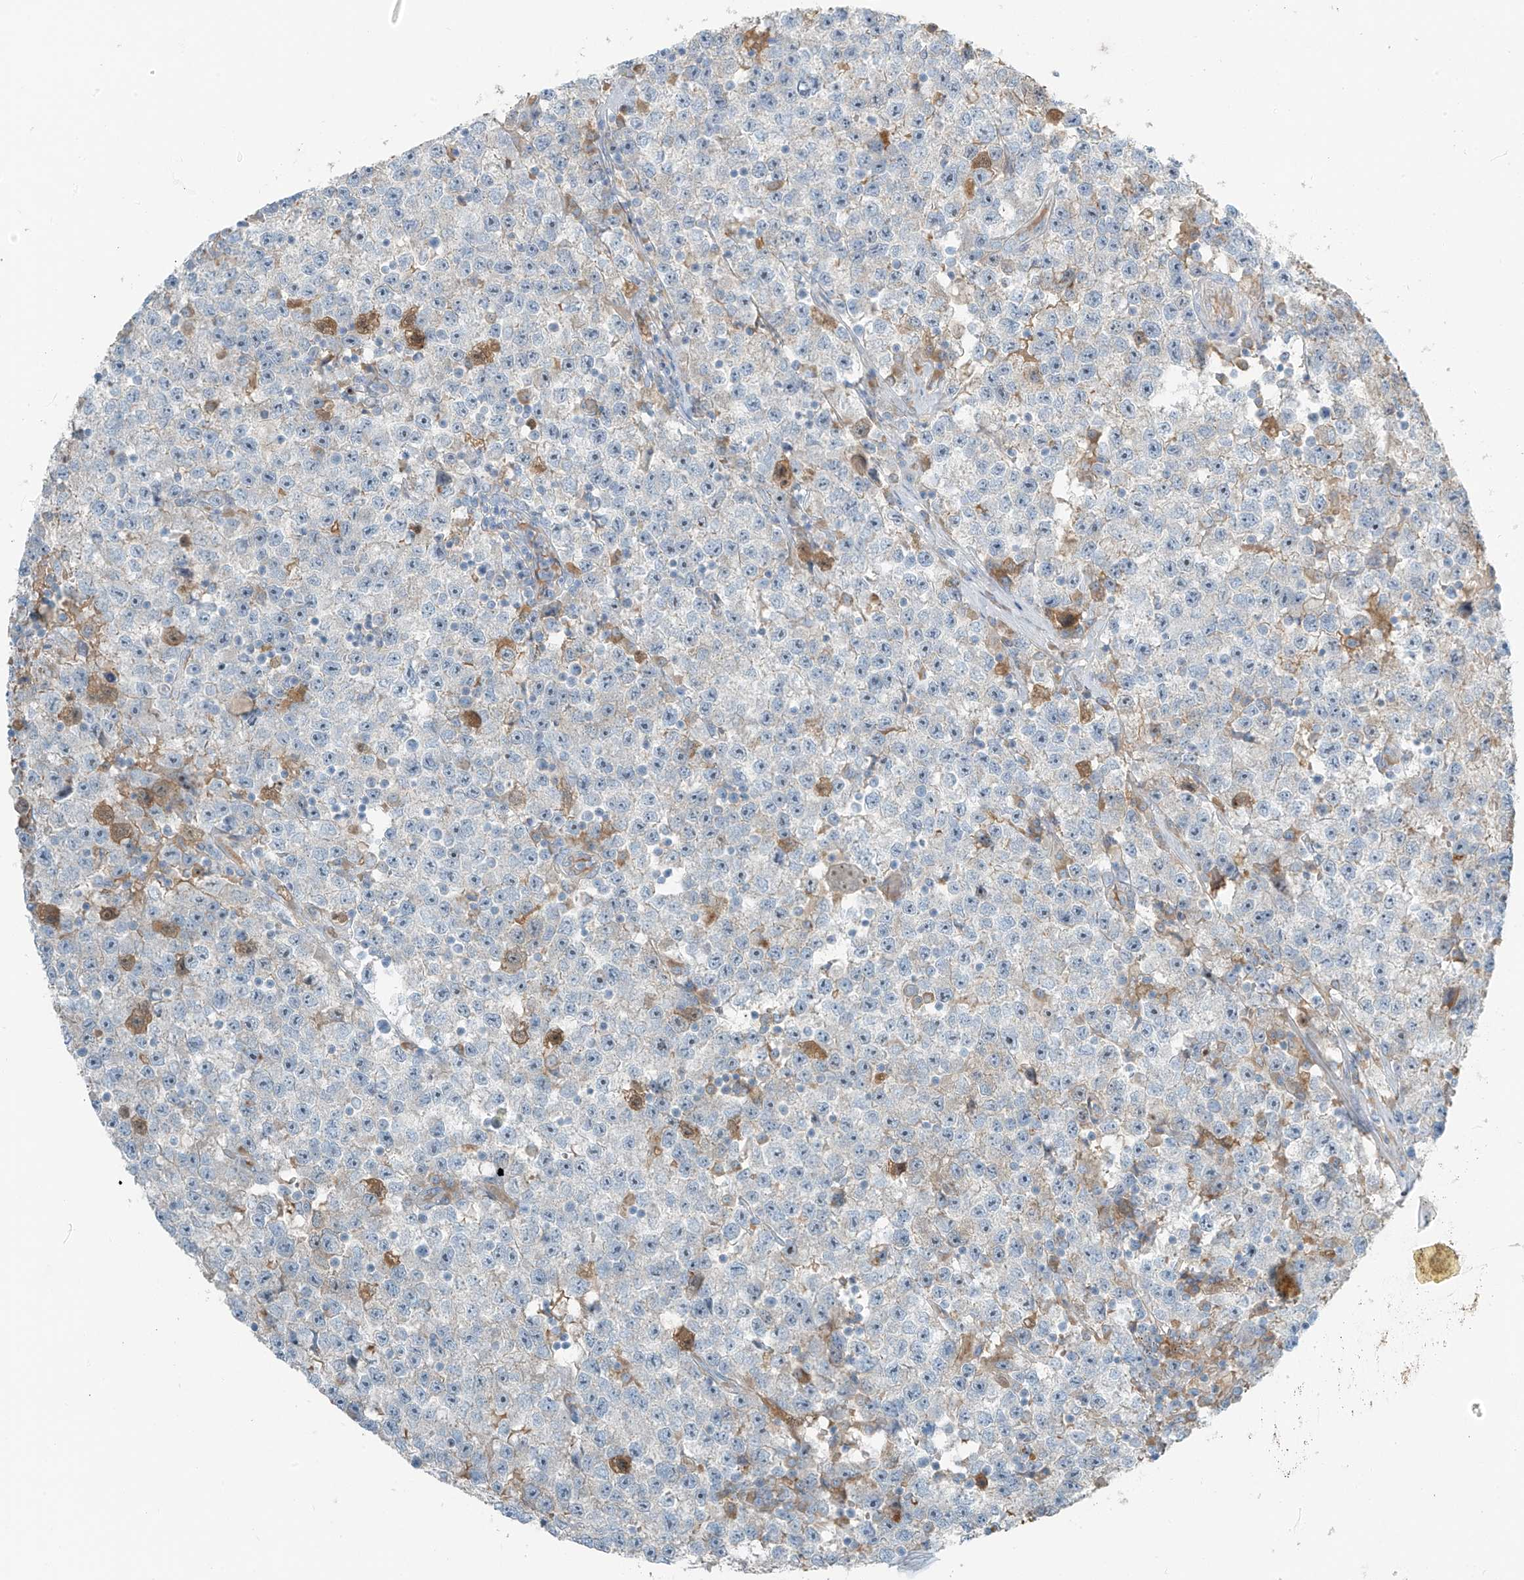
{"staining": {"intensity": "negative", "quantity": "none", "location": "none"}, "tissue": "testis cancer", "cell_type": "Tumor cells", "image_type": "cancer", "snomed": [{"axis": "morphology", "description": "Seminoma, NOS"}, {"axis": "topography", "description": "Testis"}], "caption": "DAB immunohistochemical staining of human seminoma (testis) shows no significant positivity in tumor cells.", "gene": "FAM131C", "patient": {"sex": "male", "age": 22}}